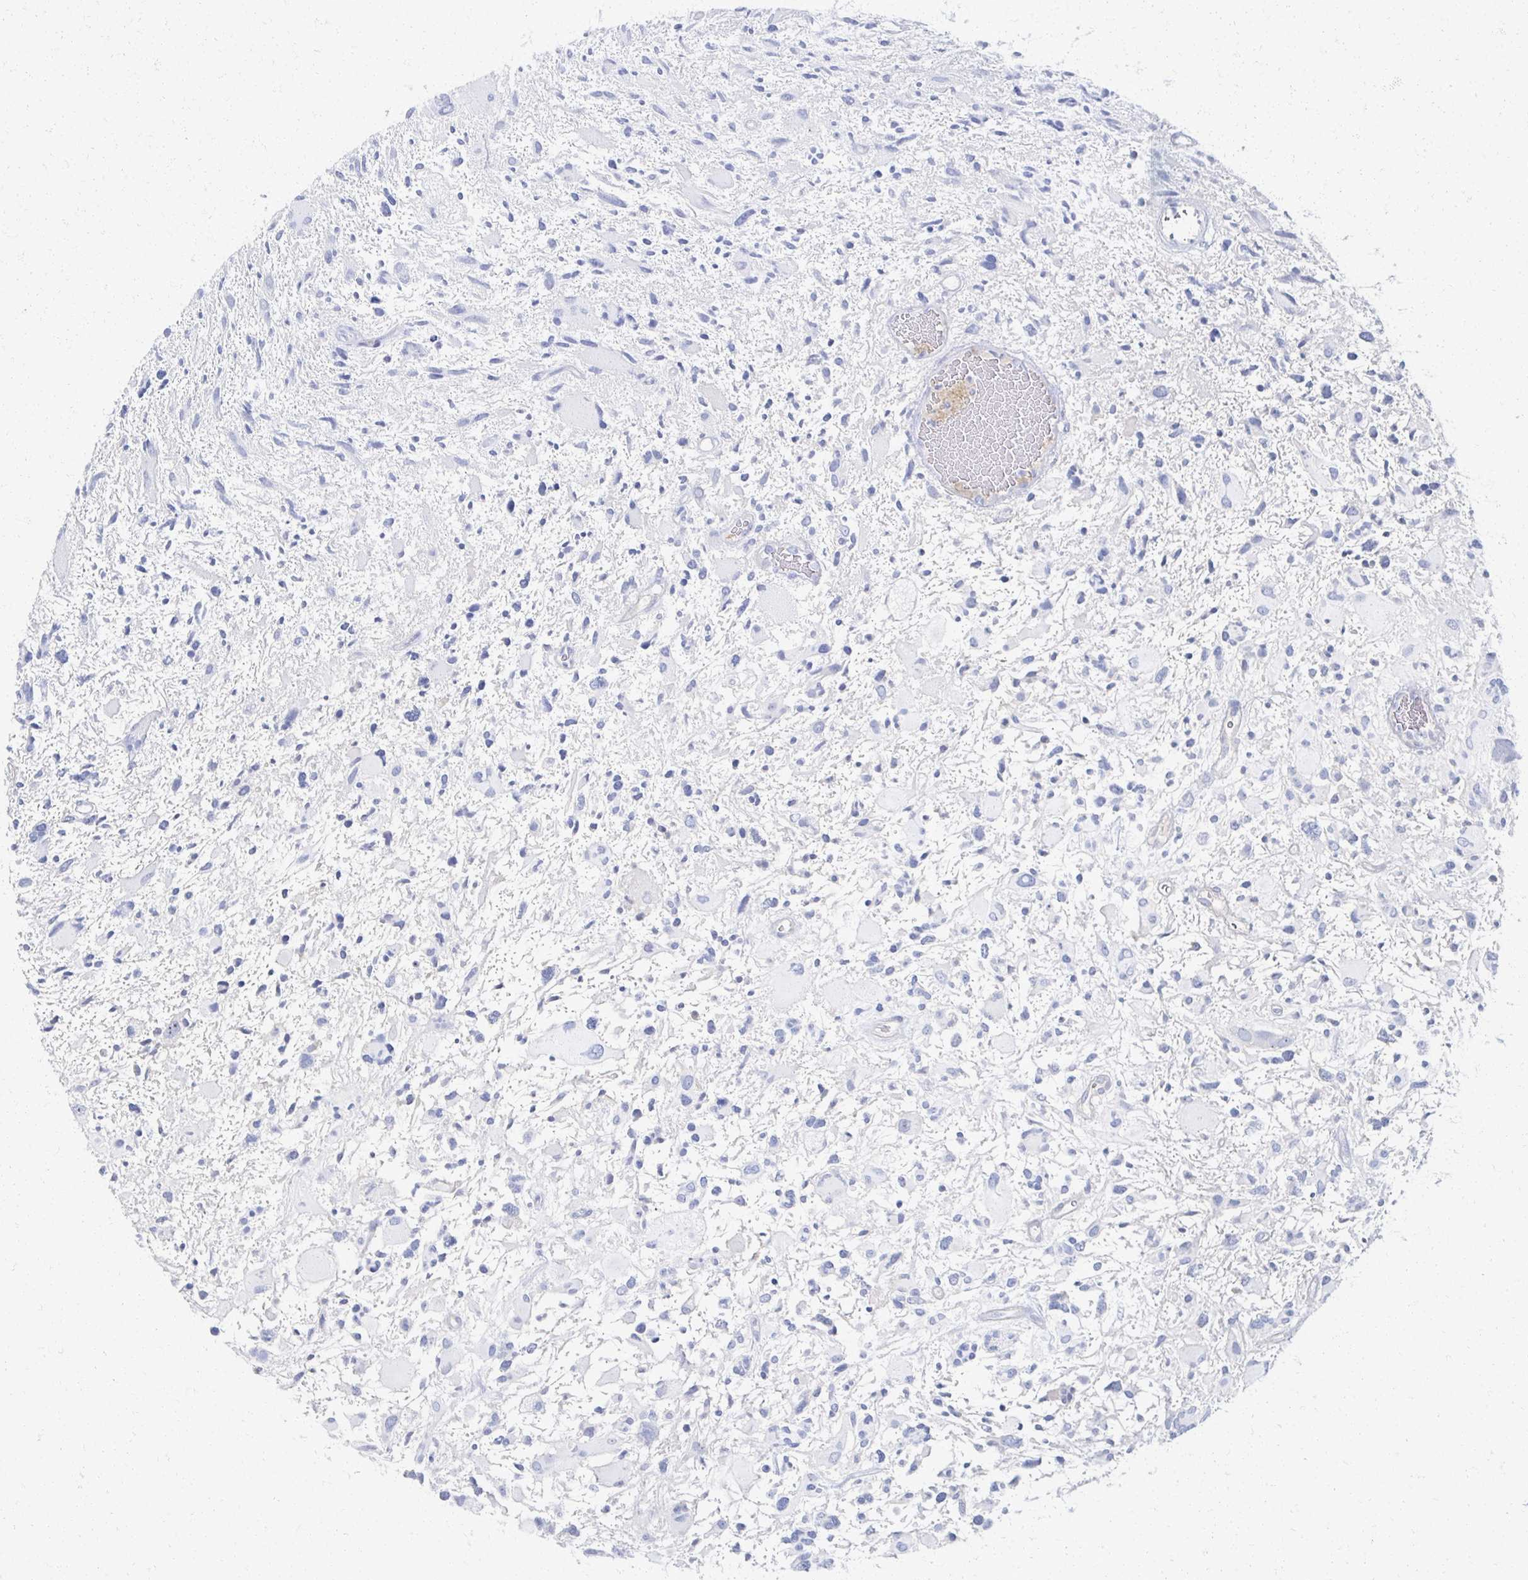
{"staining": {"intensity": "negative", "quantity": "none", "location": "none"}, "tissue": "glioma", "cell_type": "Tumor cells", "image_type": "cancer", "snomed": [{"axis": "morphology", "description": "Glioma, malignant, High grade"}, {"axis": "topography", "description": "Brain"}], "caption": "This is an IHC micrograph of malignant glioma (high-grade). There is no expression in tumor cells.", "gene": "PRR20A", "patient": {"sex": "female", "age": 11}}